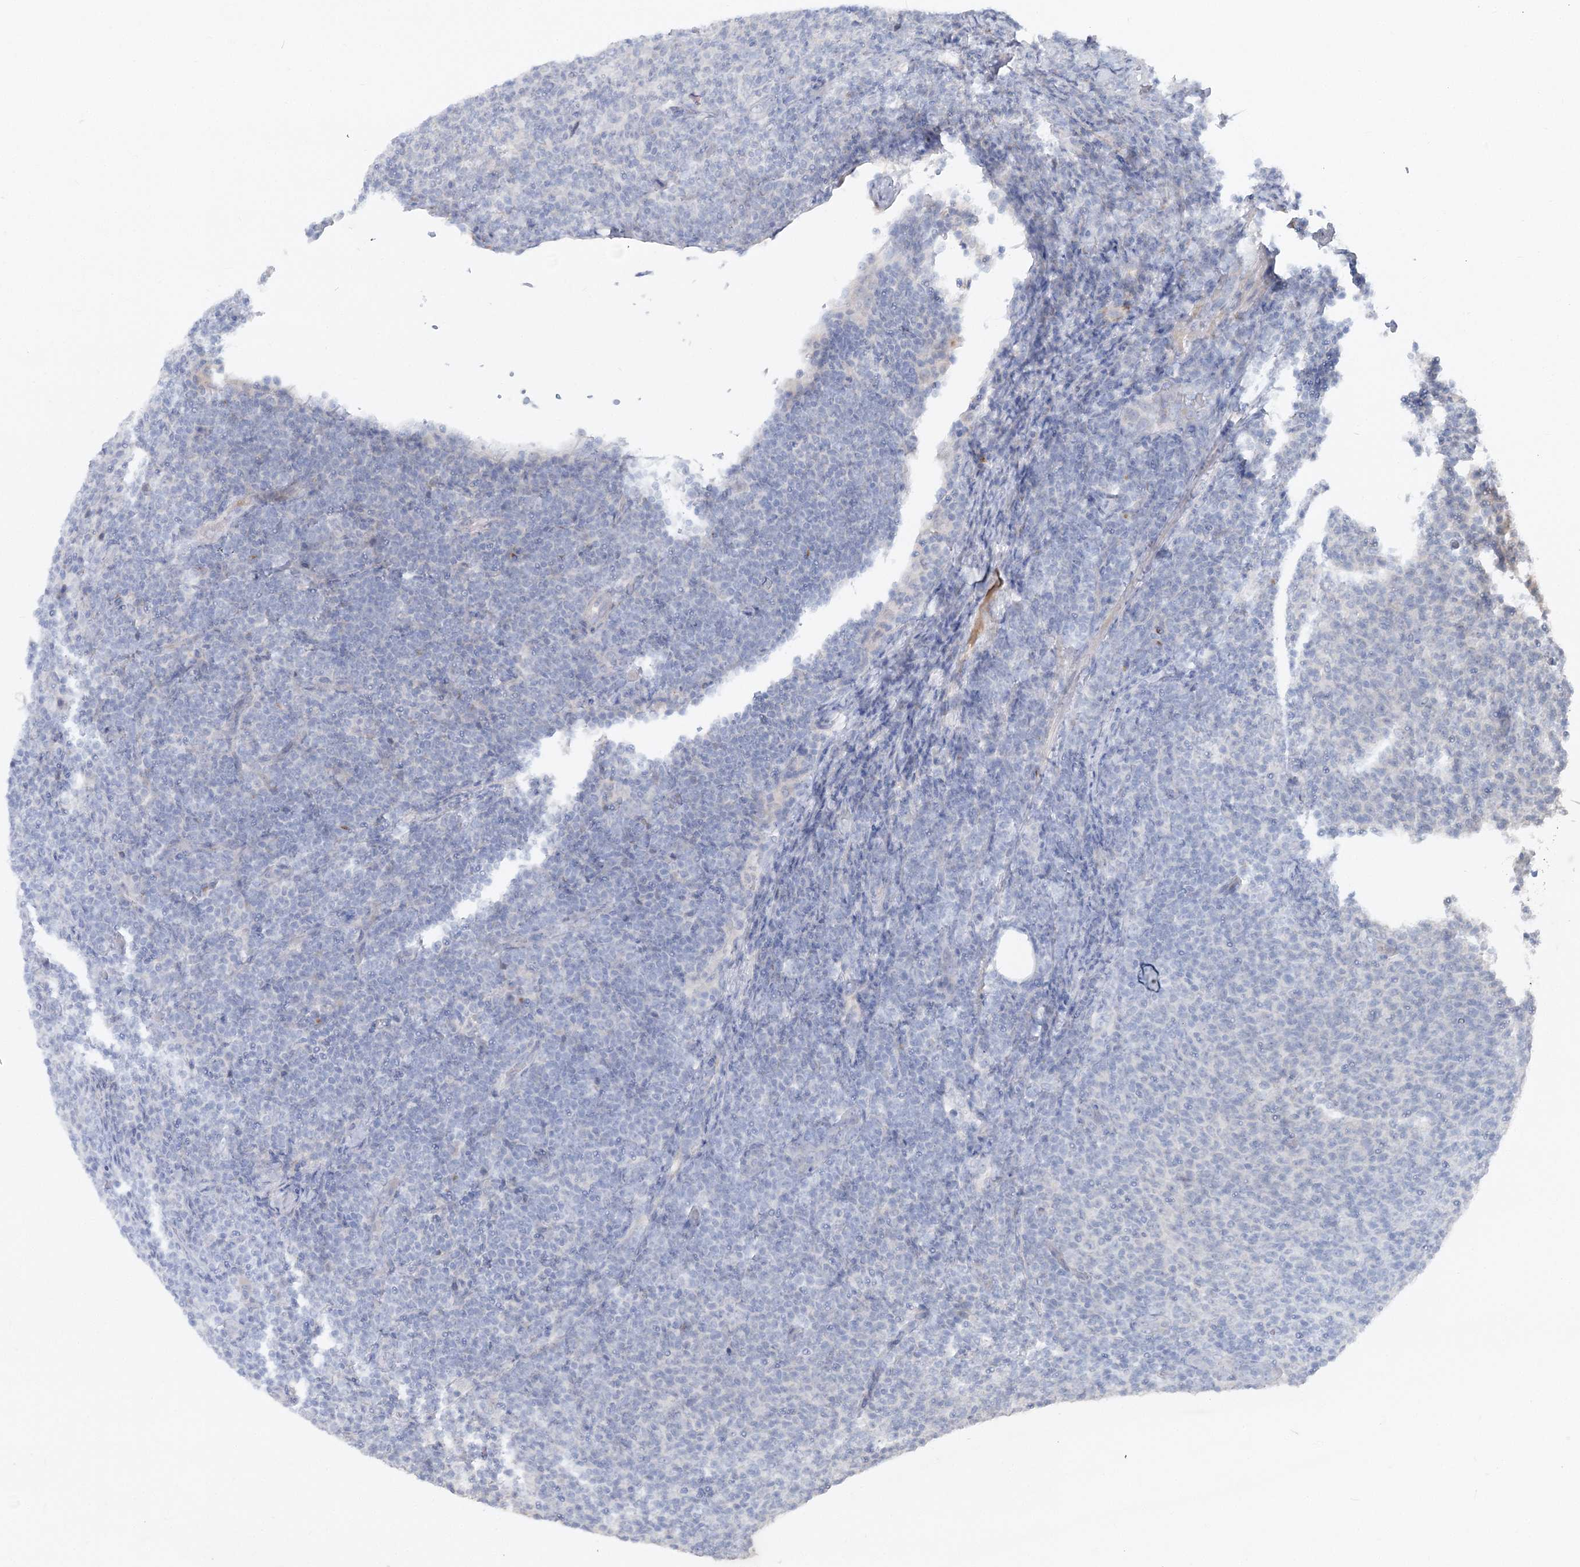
{"staining": {"intensity": "negative", "quantity": "none", "location": "none"}, "tissue": "lymphoma", "cell_type": "Tumor cells", "image_type": "cancer", "snomed": [{"axis": "morphology", "description": "Malignant lymphoma, non-Hodgkin's type, Low grade"}, {"axis": "topography", "description": "Lymph node"}], "caption": "Tumor cells show no significant positivity in lymphoma. The staining was performed using DAB (3,3'-diaminobenzidine) to visualize the protein expression in brown, while the nuclei were stained in blue with hematoxylin (Magnification: 20x).", "gene": "FGF19", "patient": {"sex": "male", "age": 66}}